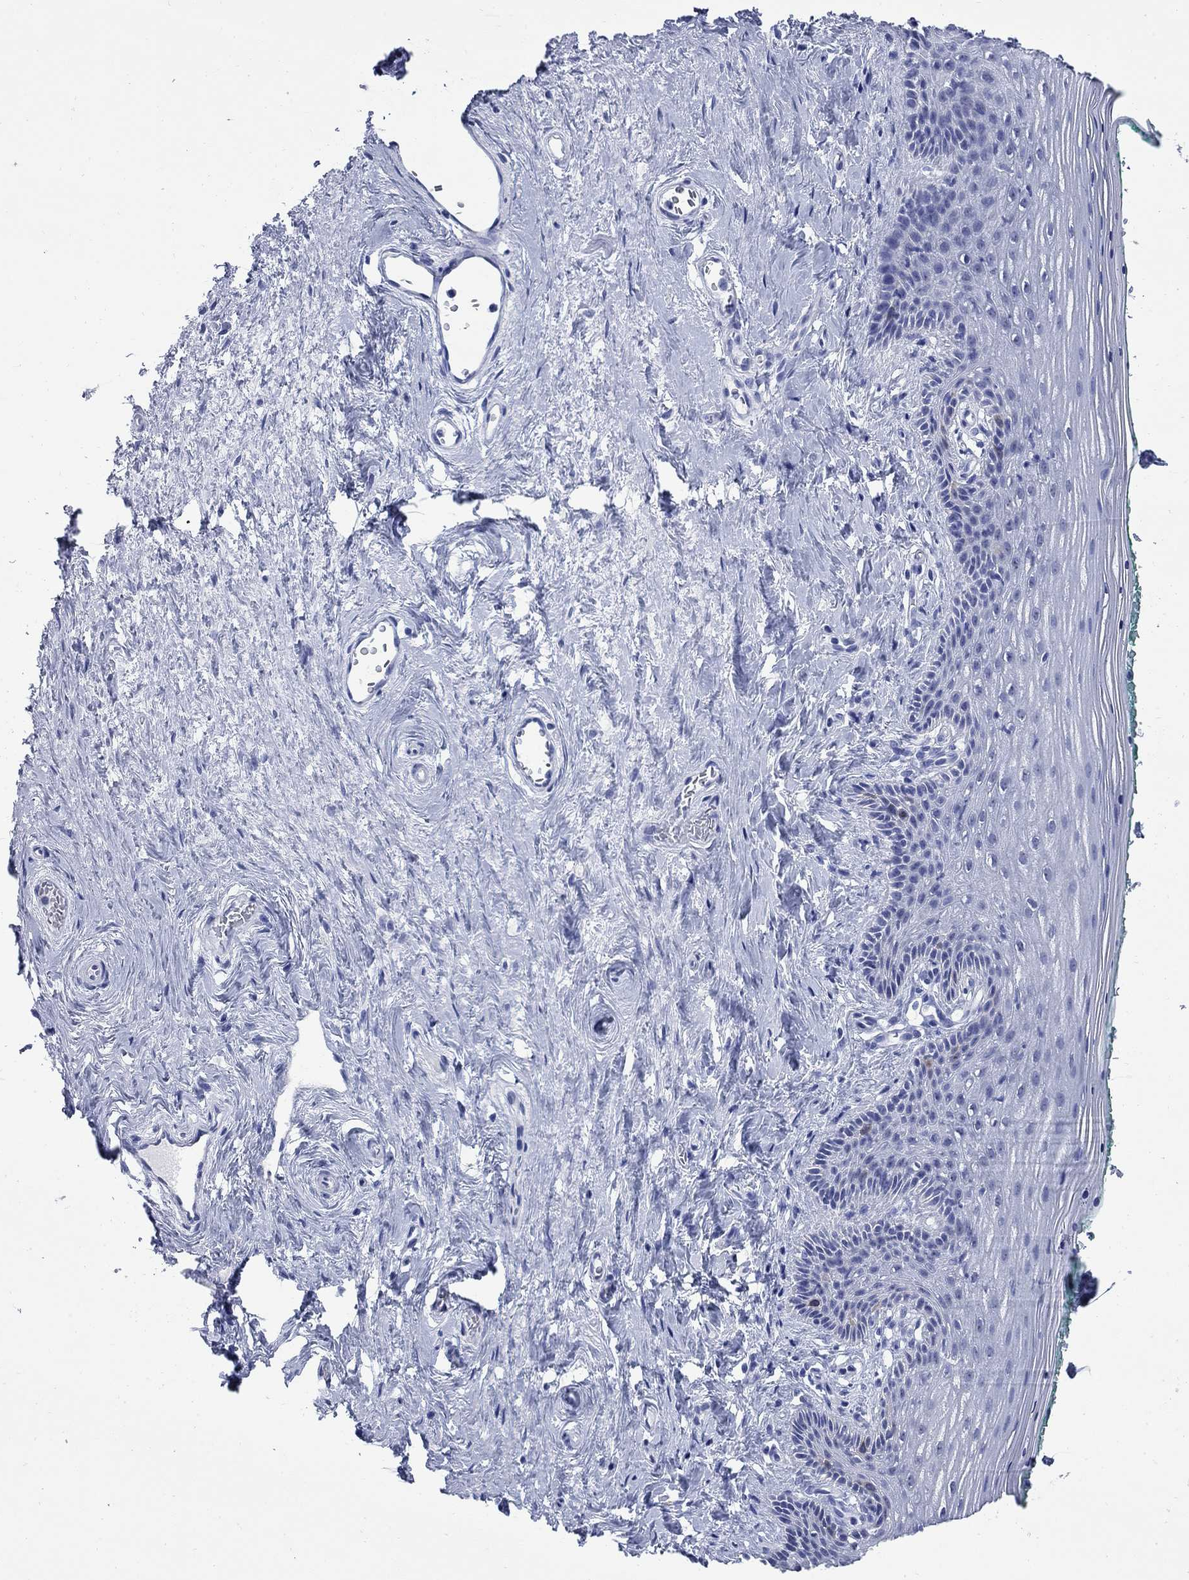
{"staining": {"intensity": "strong", "quantity": "<25%", "location": "cytoplasmic/membranous"}, "tissue": "vagina", "cell_type": "Squamous epithelial cells", "image_type": "normal", "snomed": [{"axis": "morphology", "description": "Normal tissue, NOS"}, {"axis": "topography", "description": "Vagina"}], "caption": "High-power microscopy captured an immunohistochemistry (IHC) photomicrograph of unremarkable vagina, revealing strong cytoplasmic/membranous expression in about <25% of squamous epithelial cells.", "gene": "TACC3", "patient": {"sex": "female", "age": 45}}